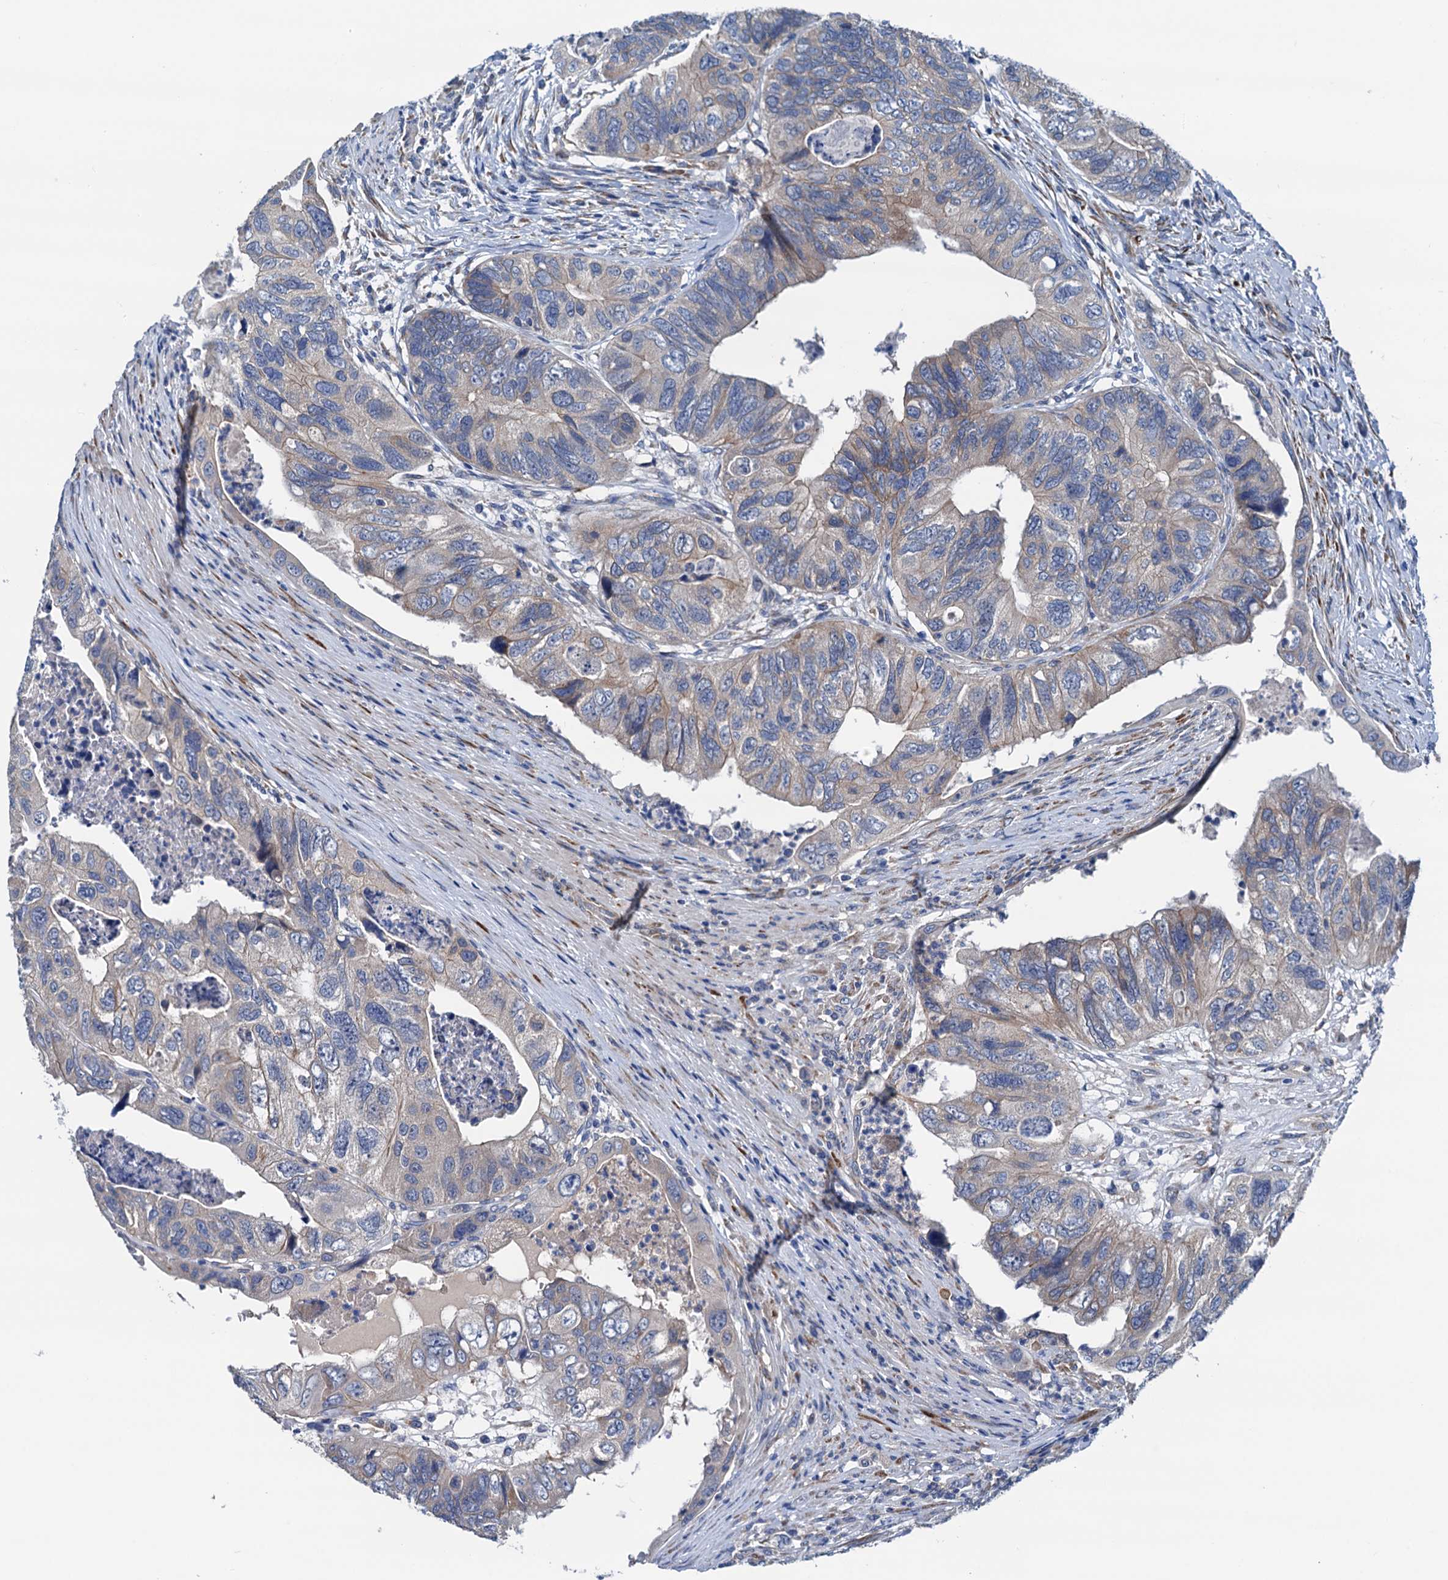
{"staining": {"intensity": "weak", "quantity": "<25%", "location": "cytoplasmic/membranous"}, "tissue": "colorectal cancer", "cell_type": "Tumor cells", "image_type": "cancer", "snomed": [{"axis": "morphology", "description": "Adenocarcinoma, NOS"}, {"axis": "topography", "description": "Rectum"}], "caption": "This is a histopathology image of immunohistochemistry (IHC) staining of colorectal adenocarcinoma, which shows no expression in tumor cells.", "gene": "RASSF9", "patient": {"sex": "male", "age": 63}}